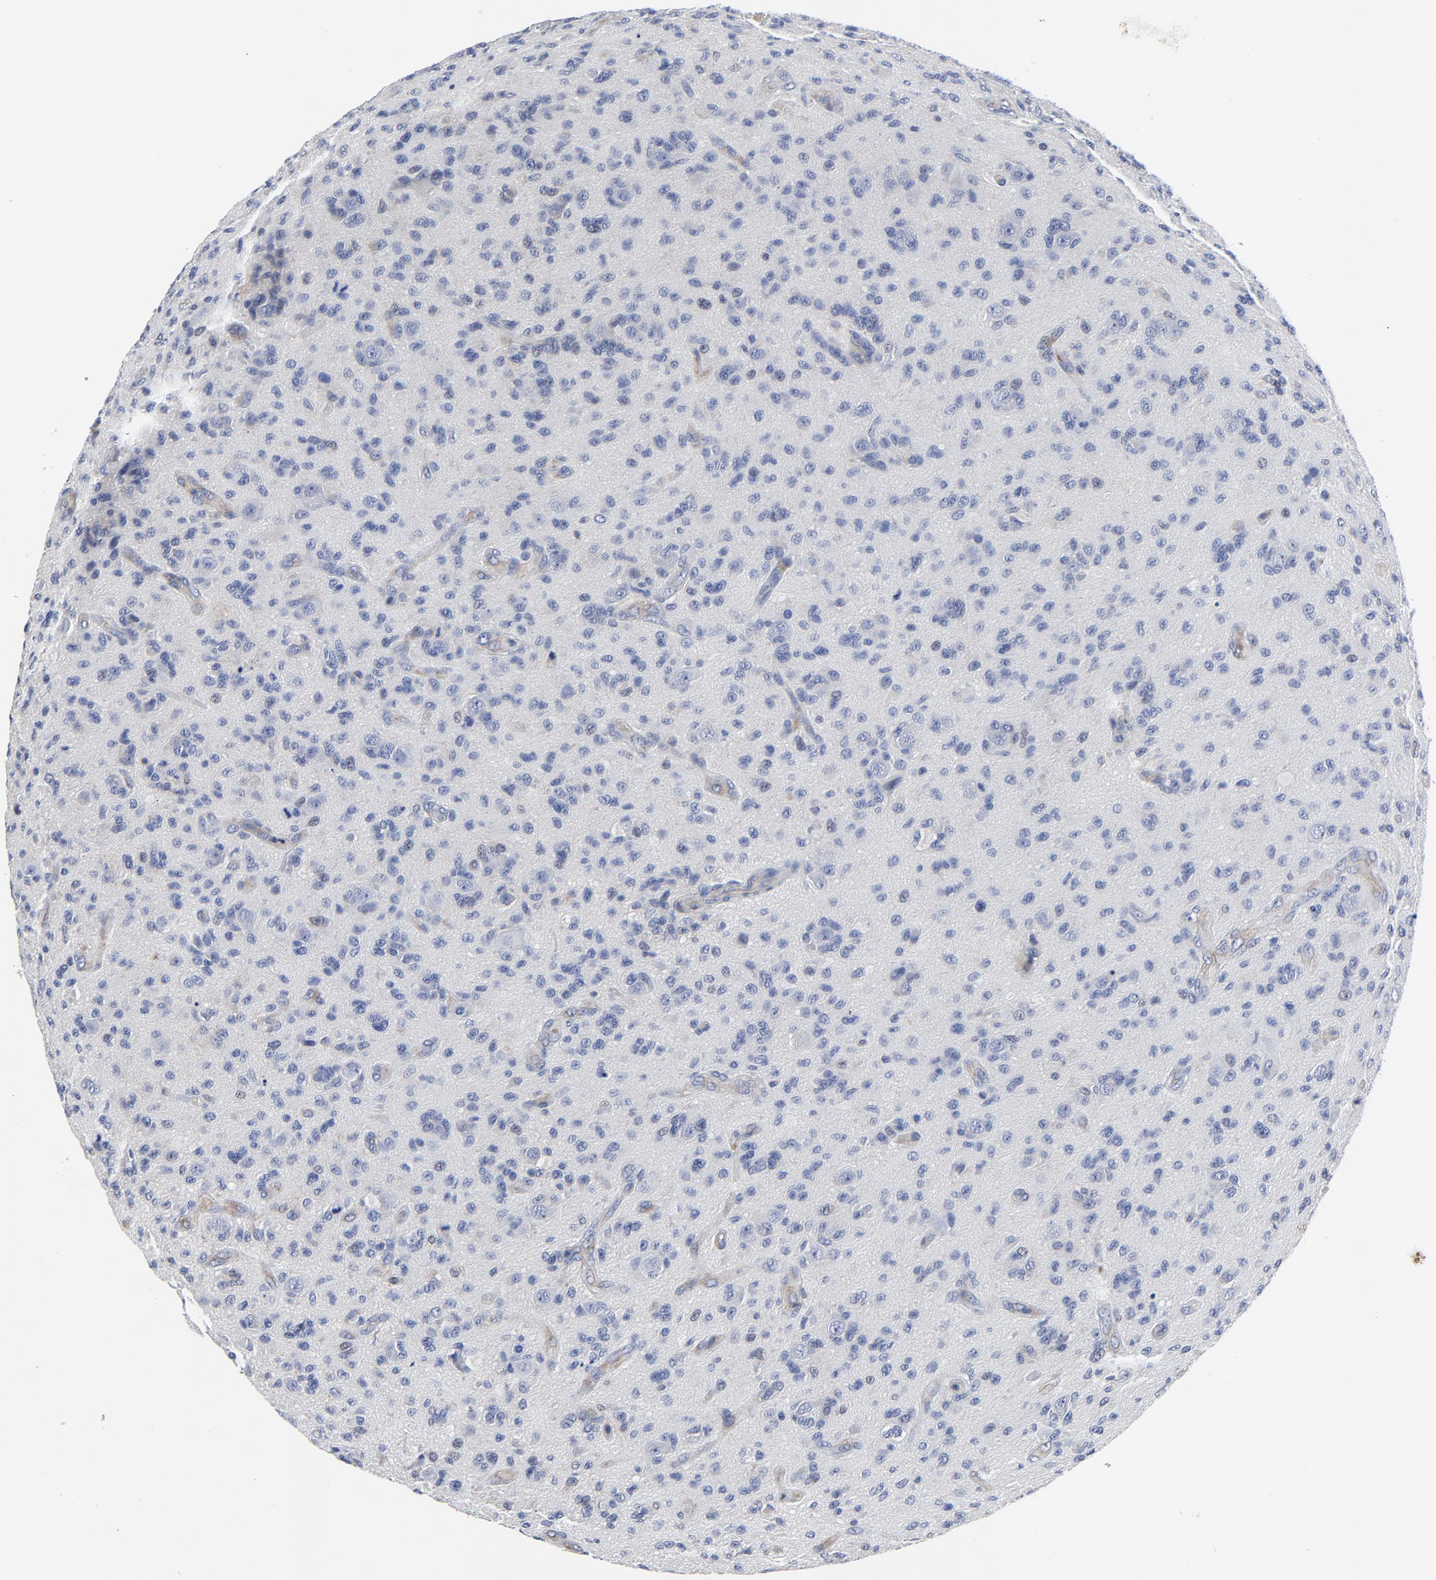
{"staining": {"intensity": "negative", "quantity": "none", "location": "none"}, "tissue": "glioma", "cell_type": "Tumor cells", "image_type": "cancer", "snomed": [{"axis": "morphology", "description": "Glioma, malignant, High grade"}, {"axis": "topography", "description": "Brain"}], "caption": "High magnification brightfield microscopy of glioma stained with DAB (3,3'-diaminobenzidine) (brown) and counterstained with hematoxylin (blue): tumor cells show no significant staining.", "gene": "NXF3", "patient": {"sex": "male", "age": 36}}